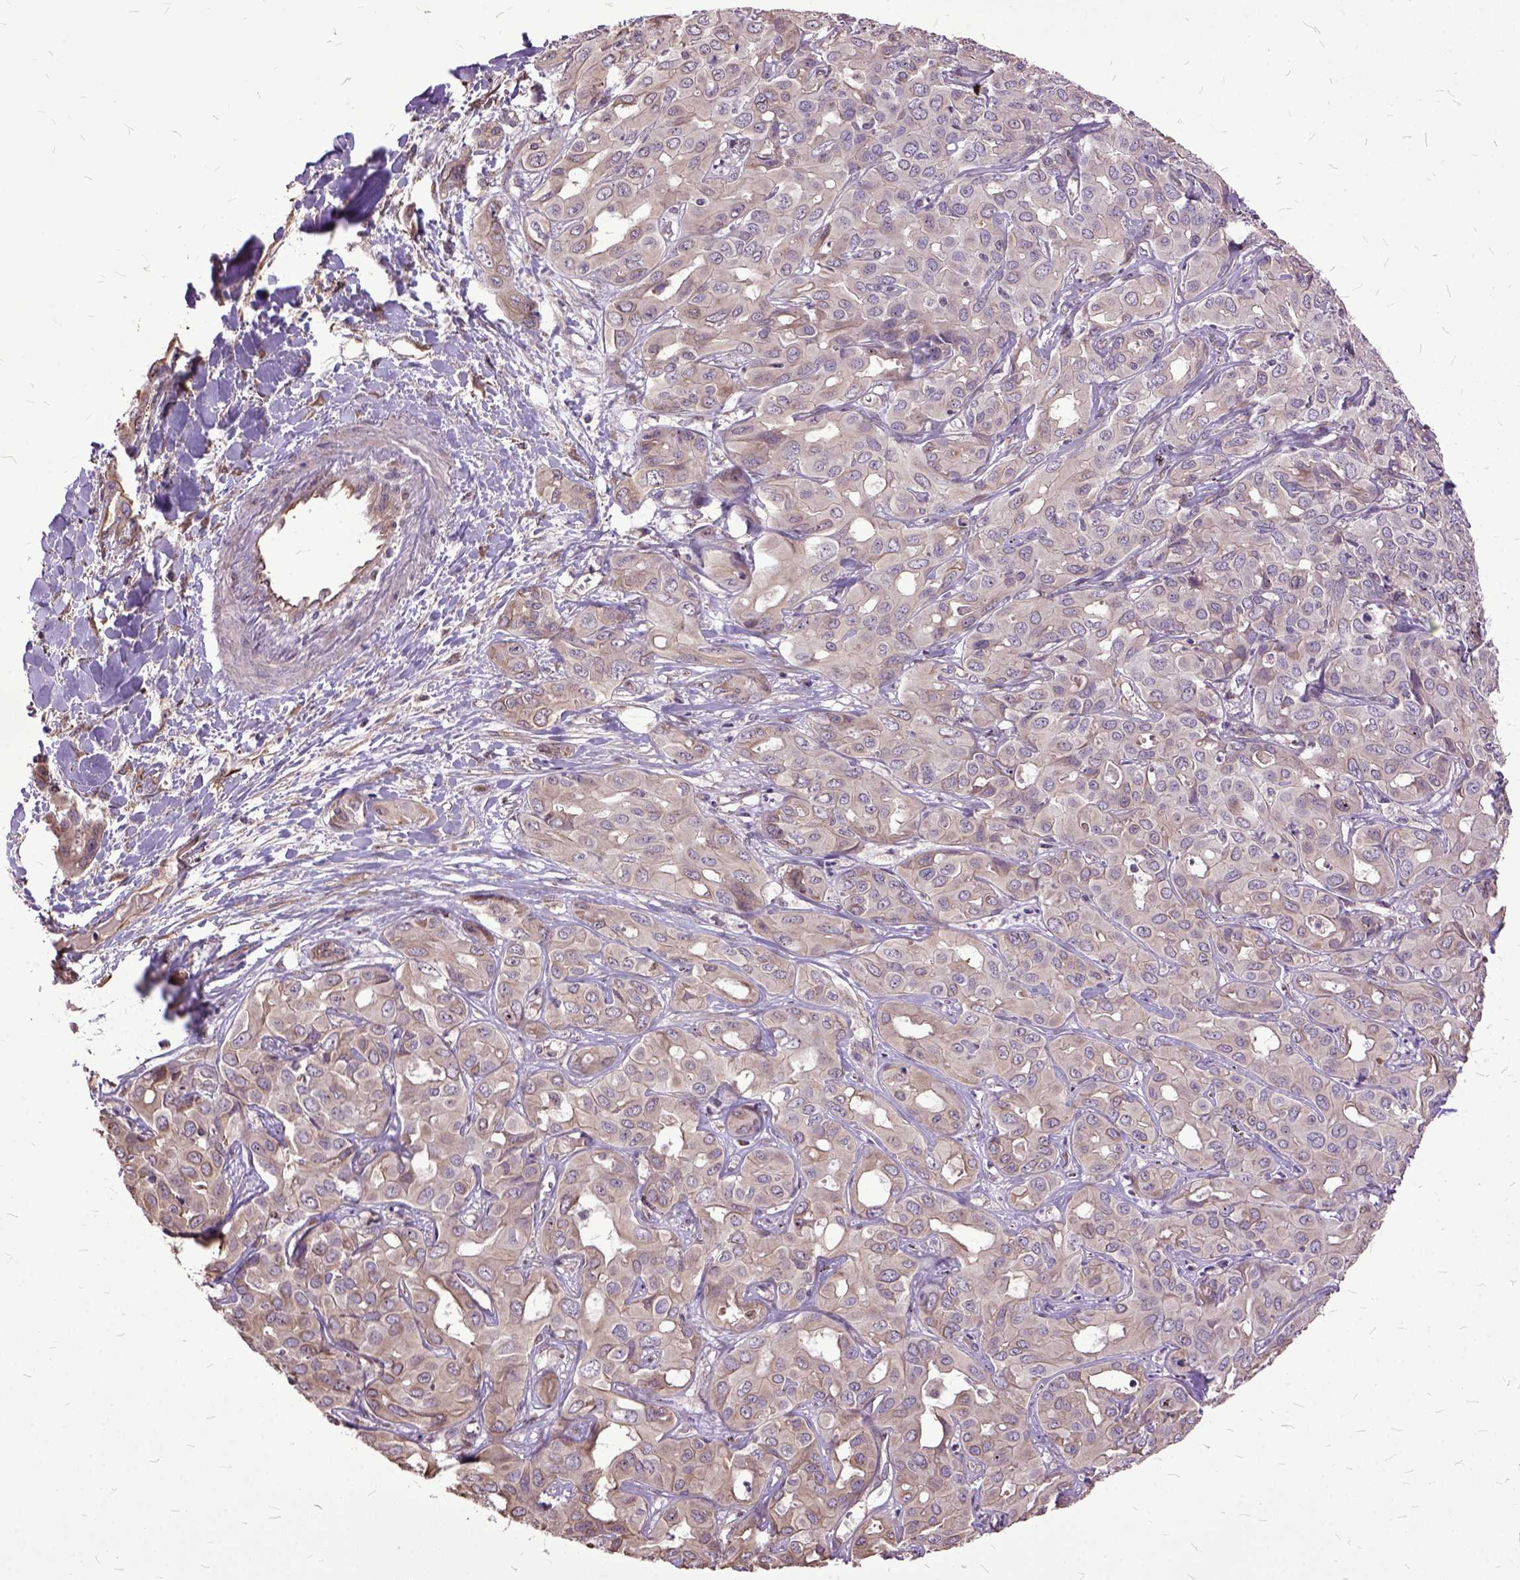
{"staining": {"intensity": "weak", "quantity": ">75%", "location": "cytoplasmic/membranous"}, "tissue": "liver cancer", "cell_type": "Tumor cells", "image_type": "cancer", "snomed": [{"axis": "morphology", "description": "Cholangiocarcinoma"}, {"axis": "topography", "description": "Liver"}], "caption": "Immunohistochemistry staining of cholangiocarcinoma (liver), which demonstrates low levels of weak cytoplasmic/membranous expression in approximately >75% of tumor cells indicating weak cytoplasmic/membranous protein staining. The staining was performed using DAB (brown) for protein detection and nuclei were counterstained in hematoxylin (blue).", "gene": "AREG", "patient": {"sex": "female", "age": 60}}